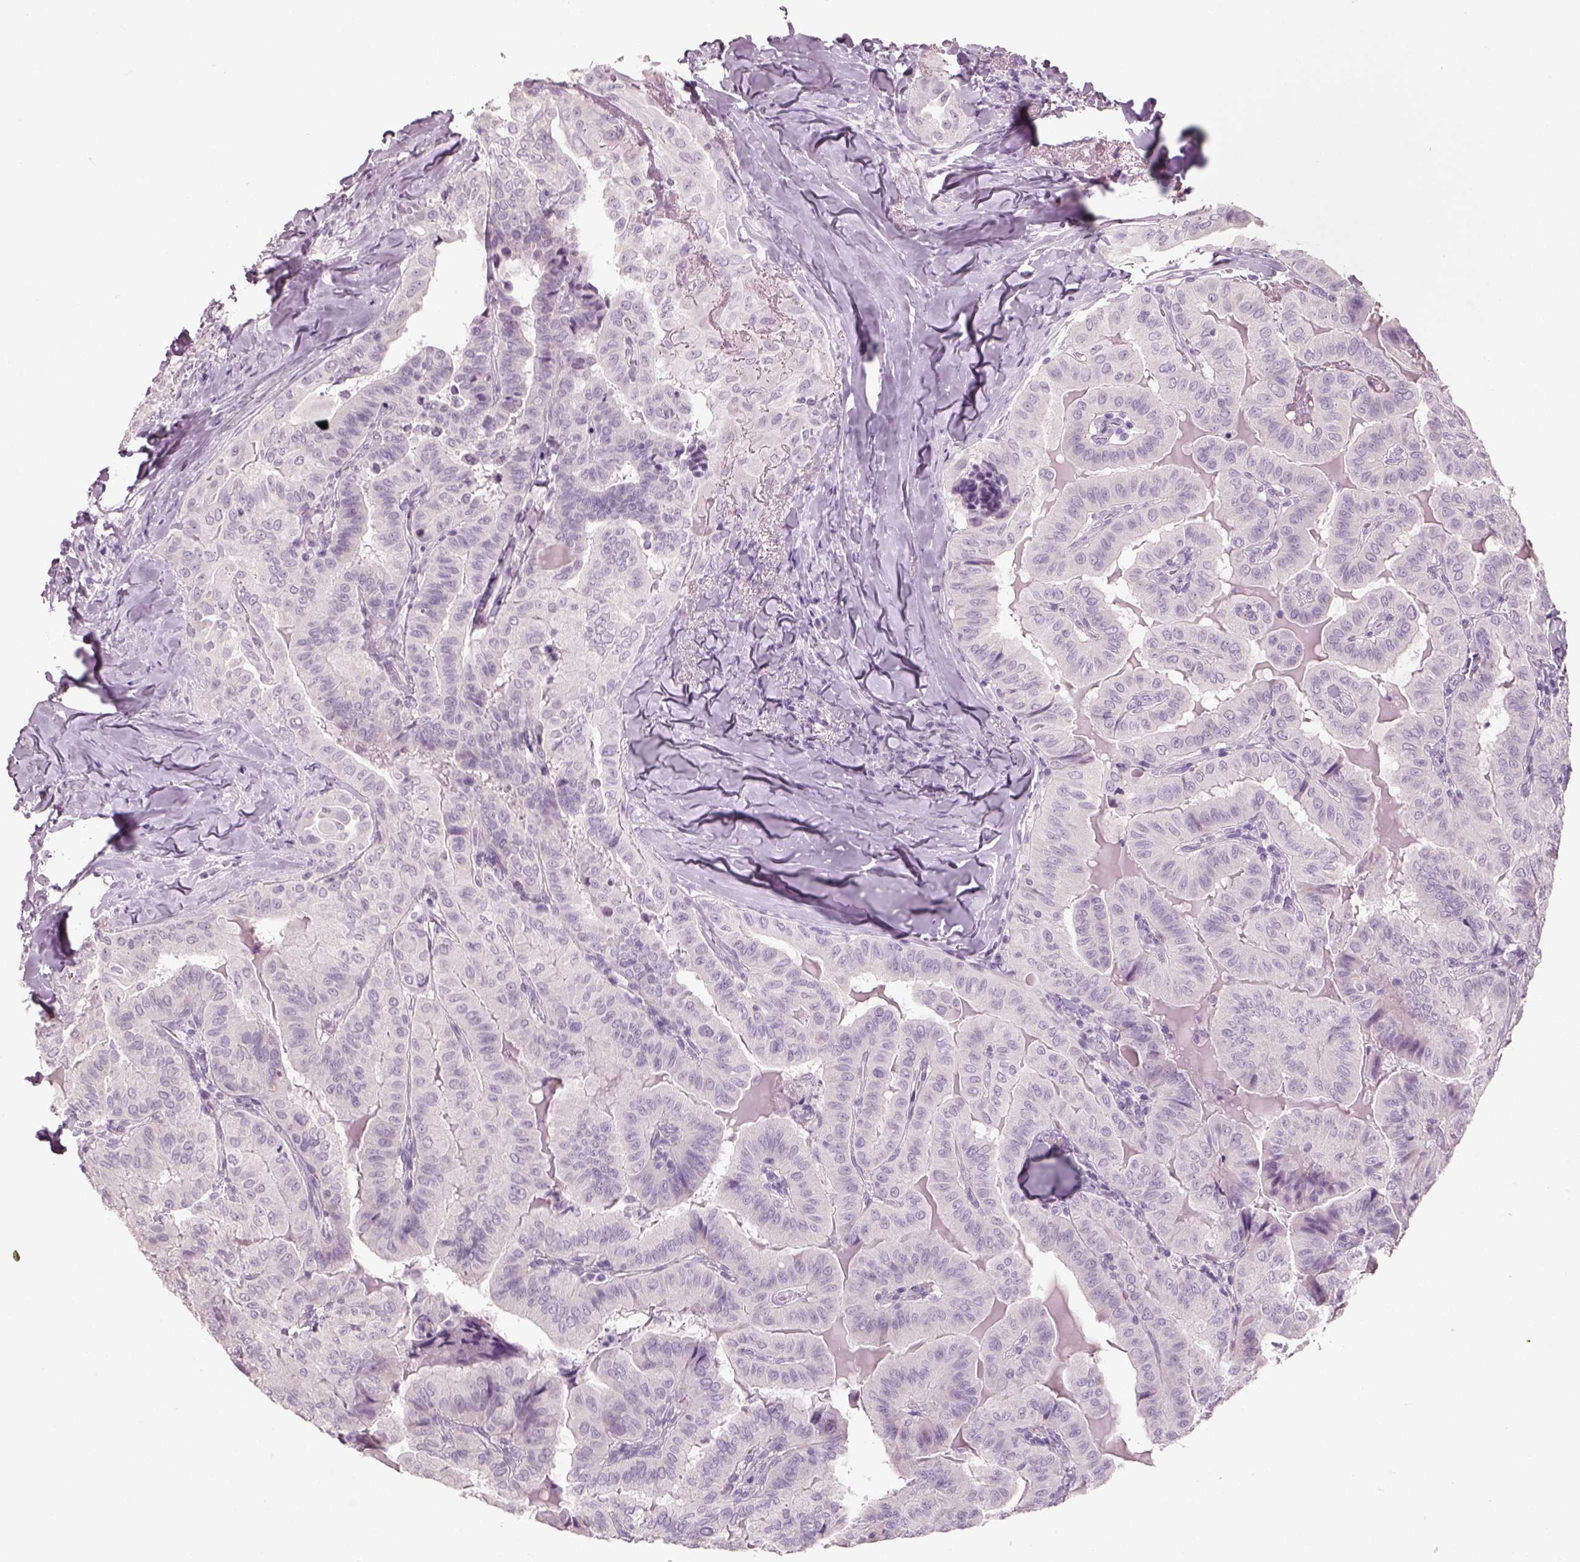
{"staining": {"intensity": "negative", "quantity": "none", "location": "none"}, "tissue": "thyroid cancer", "cell_type": "Tumor cells", "image_type": "cancer", "snomed": [{"axis": "morphology", "description": "Papillary adenocarcinoma, NOS"}, {"axis": "topography", "description": "Thyroid gland"}], "caption": "Papillary adenocarcinoma (thyroid) stained for a protein using immunohistochemistry exhibits no expression tumor cells.", "gene": "SLC6A2", "patient": {"sex": "female", "age": 68}}